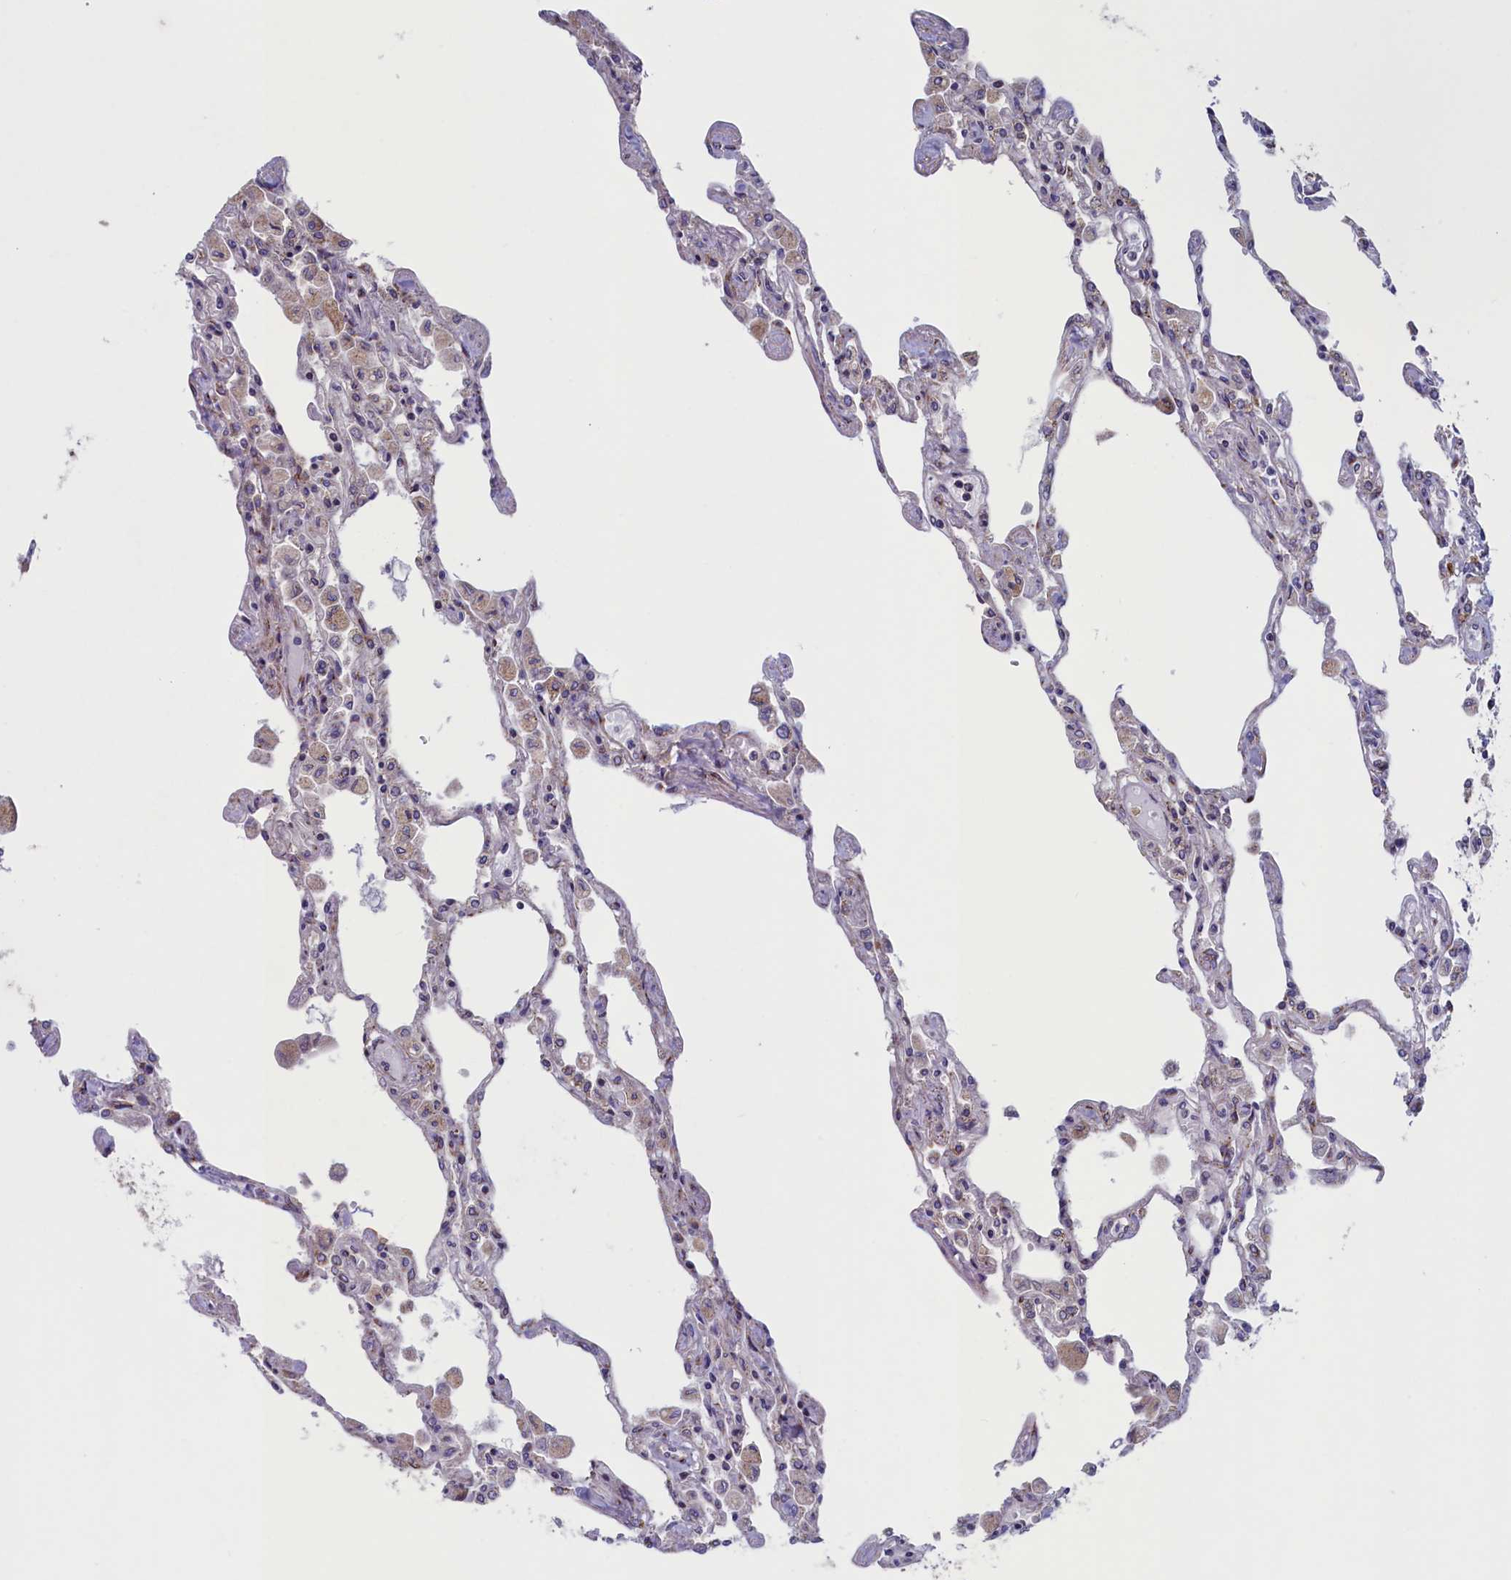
{"staining": {"intensity": "strong", "quantity": "<25%", "location": "cytoplasmic/membranous"}, "tissue": "lung", "cell_type": "Alveolar cells", "image_type": "normal", "snomed": [{"axis": "morphology", "description": "Normal tissue, NOS"}, {"axis": "topography", "description": "Bronchus"}, {"axis": "topography", "description": "Lung"}], "caption": "Normal lung was stained to show a protein in brown. There is medium levels of strong cytoplasmic/membranous staining in about <25% of alveolar cells. The protein of interest is stained brown, and the nuclei are stained in blue (DAB (3,3'-diaminobenzidine) IHC with brightfield microscopy, high magnification).", "gene": "MTFMT", "patient": {"sex": "female", "age": 49}}